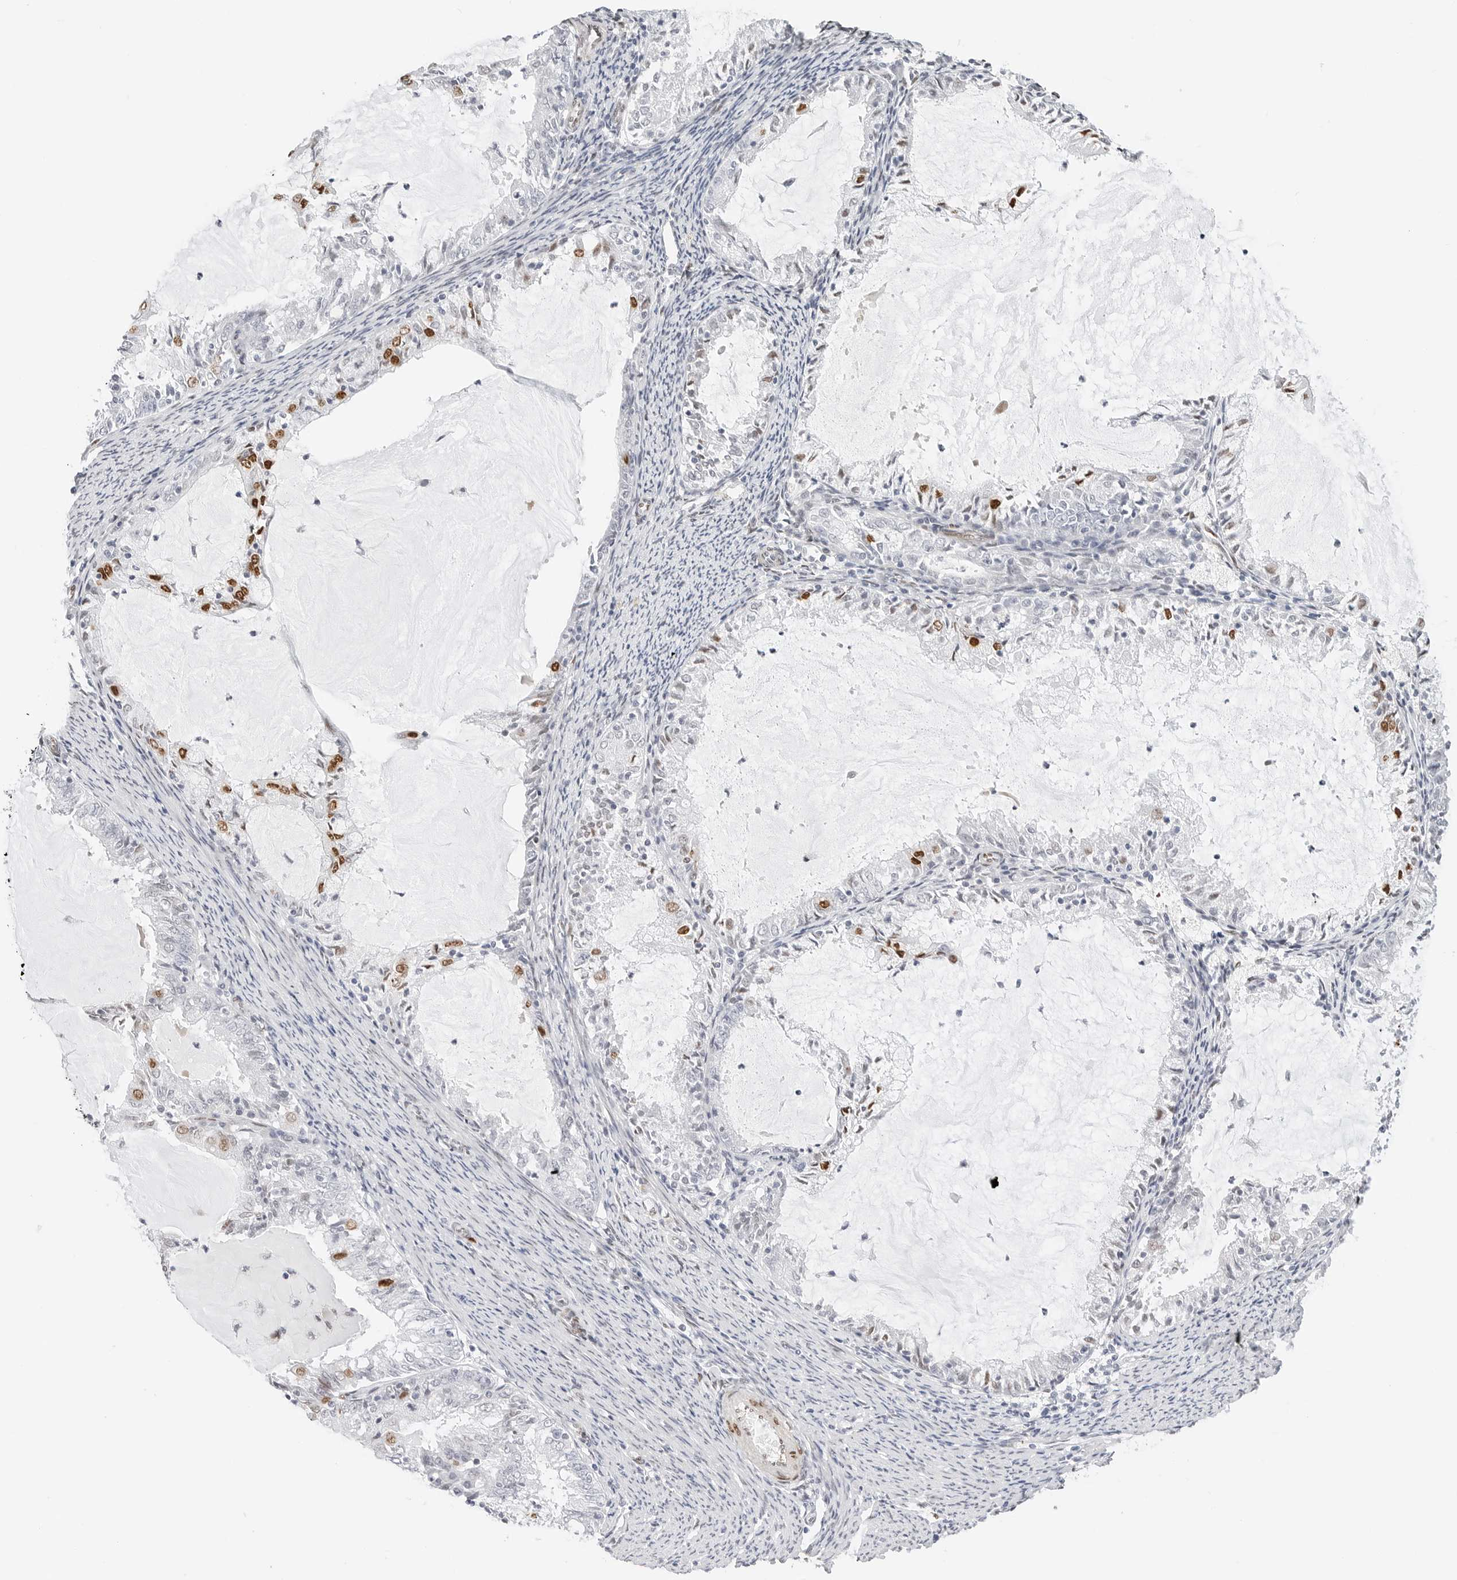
{"staining": {"intensity": "strong", "quantity": "<25%", "location": "nuclear"}, "tissue": "endometrial cancer", "cell_type": "Tumor cells", "image_type": "cancer", "snomed": [{"axis": "morphology", "description": "Adenocarcinoma, NOS"}, {"axis": "topography", "description": "Endometrium"}], "caption": "A medium amount of strong nuclear expression is identified in about <25% of tumor cells in endometrial cancer tissue.", "gene": "SPIDR", "patient": {"sex": "female", "age": 57}}